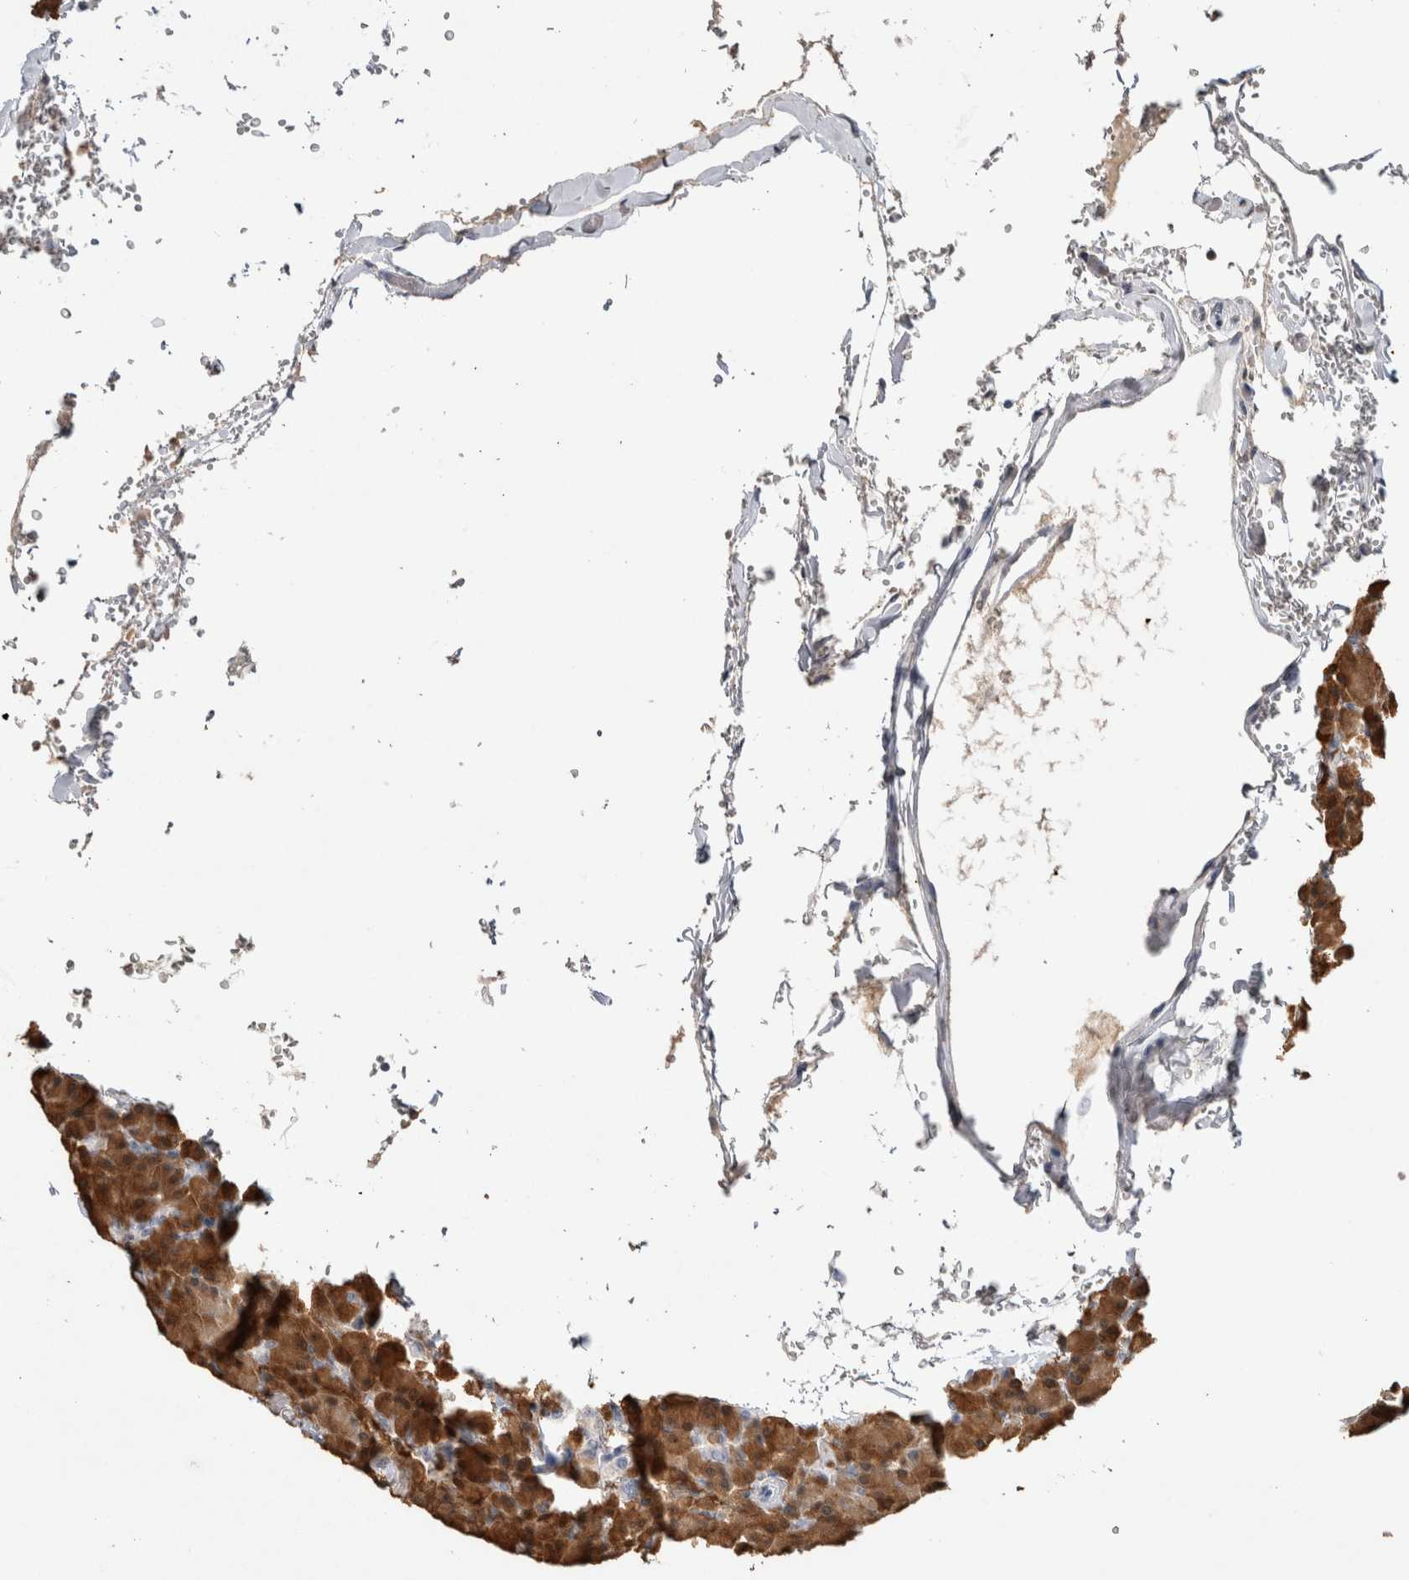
{"staining": {"intensity": "strong", "quantity": ">75%", "location": "cytoplasmic/membranous"}, "tissue": "pancreas", "cell_type": "Exocrine glandular cells", "image_type": "normal", "snomed": [{"axis": "morphology", "description": "Normal tissue, NOS"}, {"axis": "topography", "description": "Pancreas"}], "caption": "High-magnification brightfield microscopy of unremarkable pancreas stained with DAB (3,3'-diaminobenzidine) (brown) and counterstained with hematoxylin (blue). exocrine glandular cells exhibit strong cytoplasmic/membranous positivity is appreciated in about>75% of cells. The staining was performed using DAB (3,3'-diaminobenzidine), with brown indicating positive protein expression. Nuclei are stained blue with hematoxylin.", "gene": "LGALS2", "patient": {"sex": "female", "age": 43}}